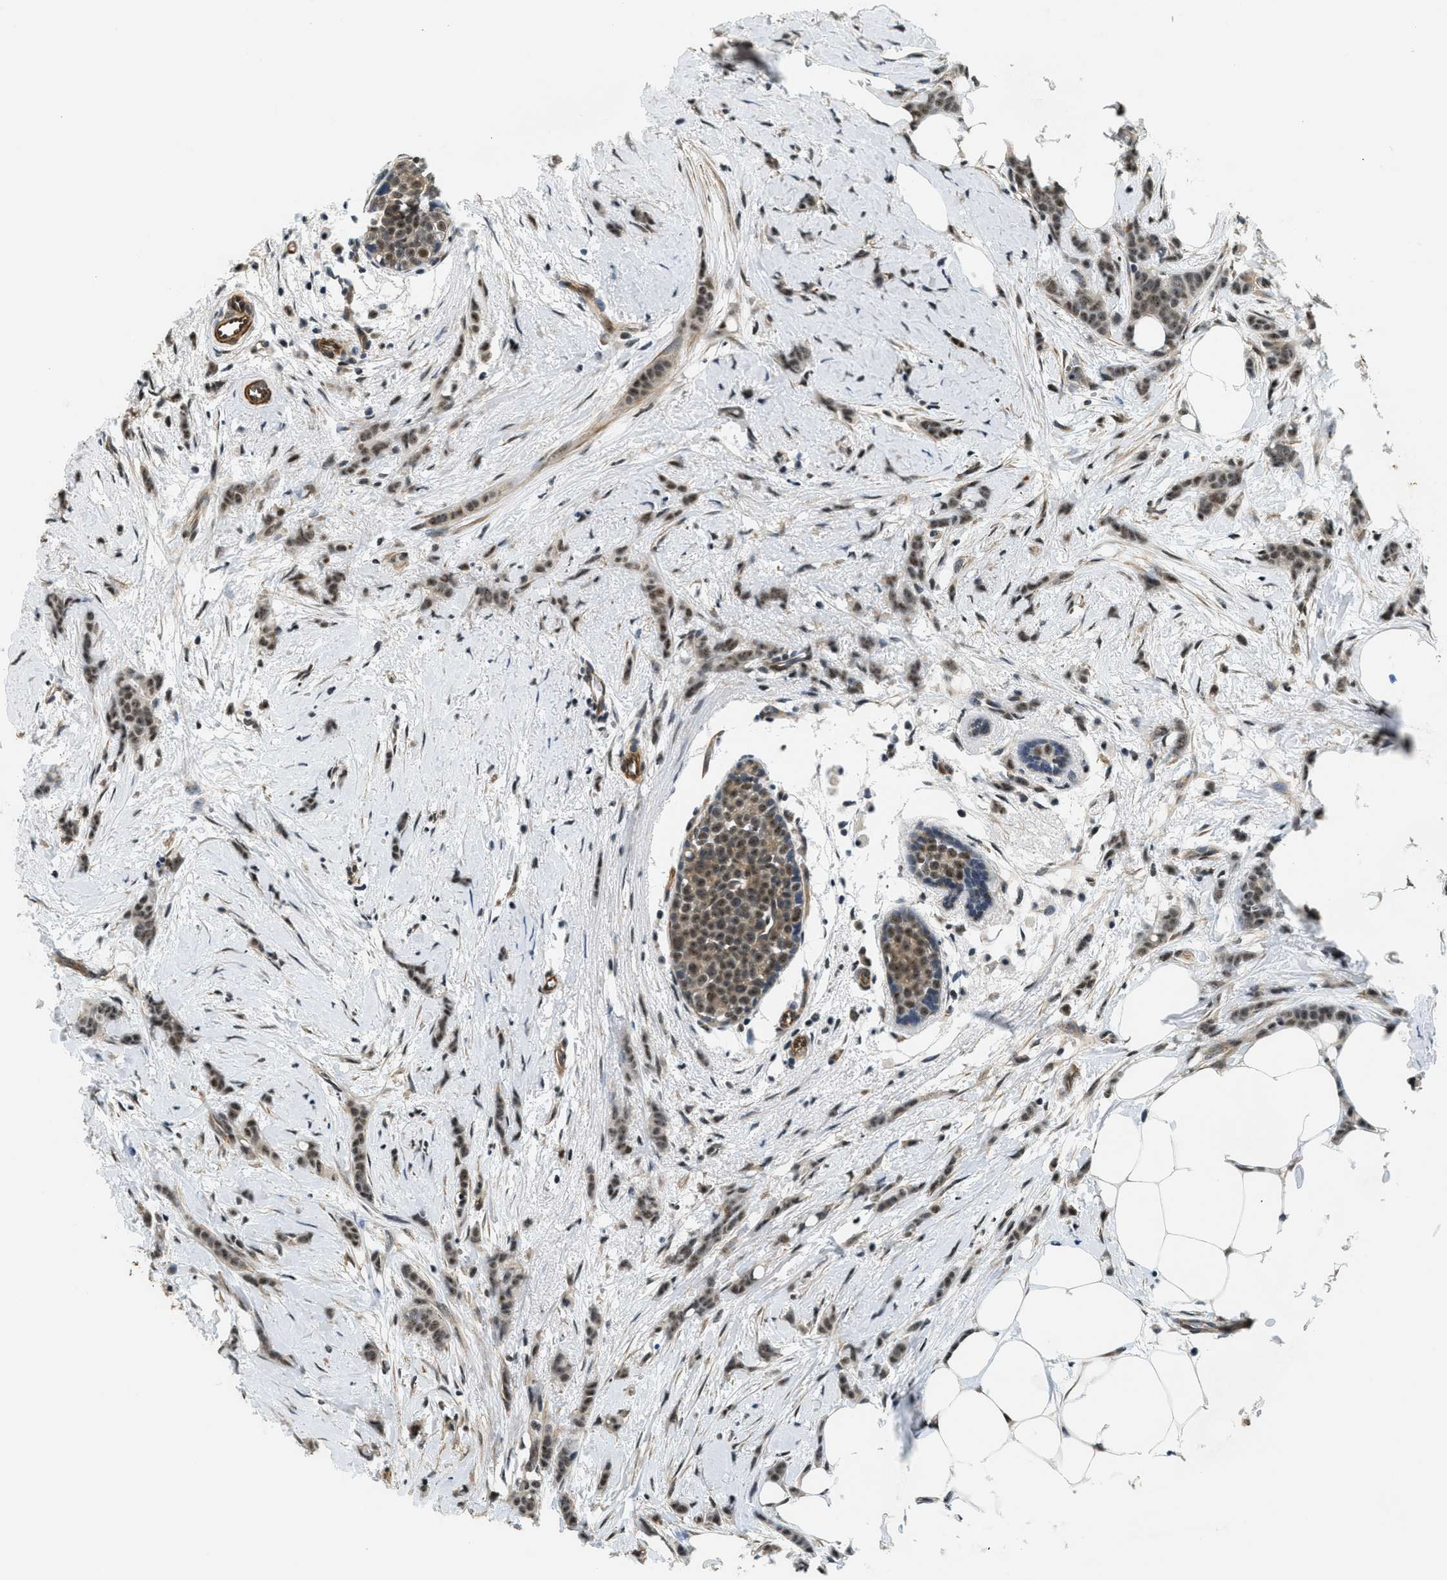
{"staining": {"intensity": "moderate", "quantity": ">75%", "location": "cytoplasmic/membranous,nuclear"}, "tissue": "breast cancer", "cell_type": "Tumor cells", "image_type": "cancer", "snomed": [{"axis": "morphology", "description": "Lobular carcinoma, in situ"}, {"axis": "morphology", "description": "Lobular carcinoma"}, {"axis": "topography", "description": "Breast"}], "caption": "Brown immunohistochemical staining in human breast cancer (lobular carcinoma in situ) displays moderate cytoplasmic/membranous and nuclear positivity in approximately >75% of tumor cells.", "gene": "CFAP36", "patient": {"sex": "female", "age": 41}}